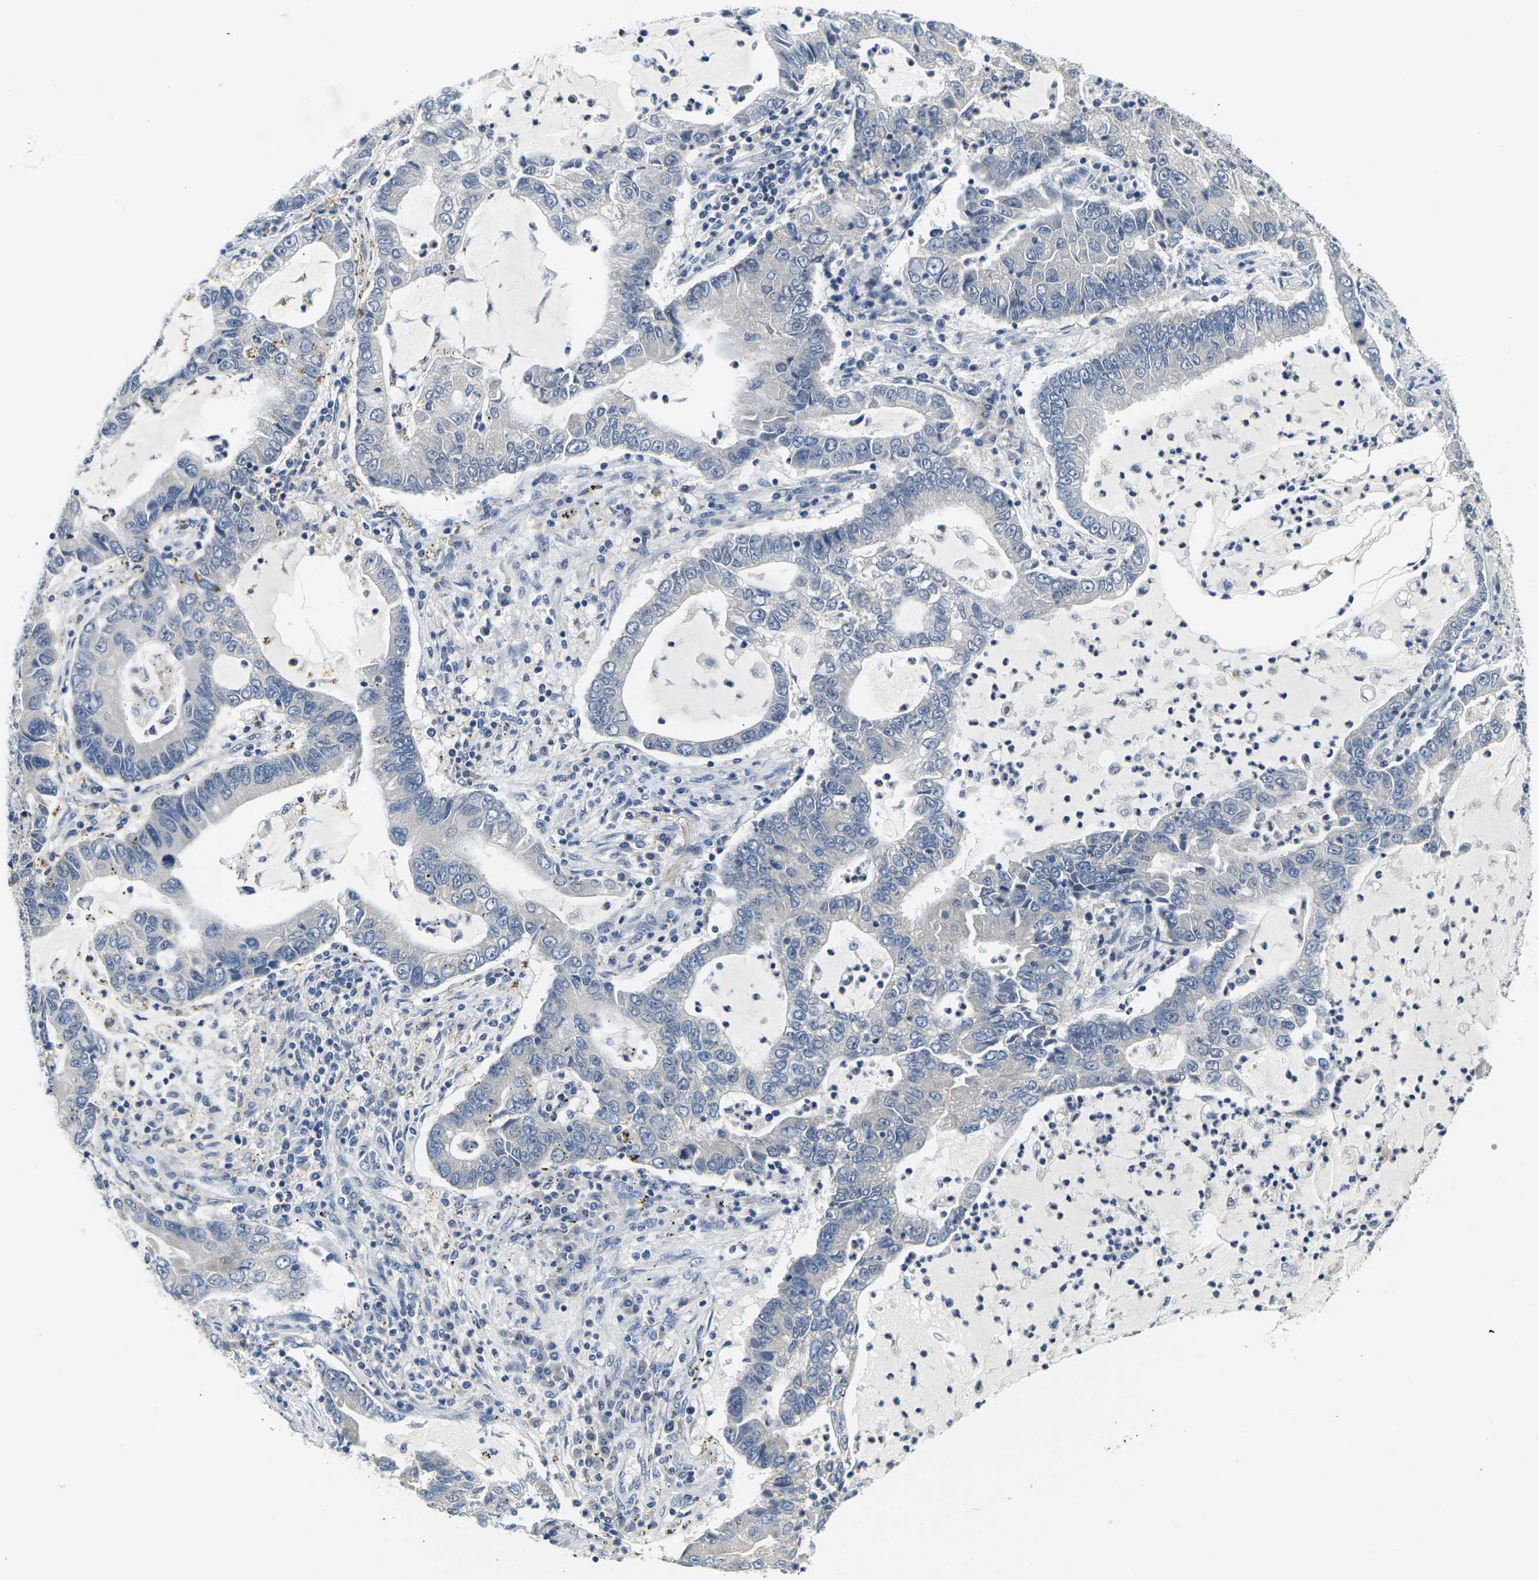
{"staining": {"intensity": "negative", "quantity": "none", "location": "none"}, "tissue": "lung cancer", "cell_type": "Tumor cells", "image_type": "cancer", "snomed": [{"axis": "morphology", "description": "Adenocarcinoma, NOS"}, {"axis": "topography", "description": "Lung"}], "caption": "A histopathology image of adenocarcinoma (lung) stained for a protein shows no brown staining in tumor cells.", "gene": "SHISAL2B", "patient": {"sex": "female", "age": 51}}